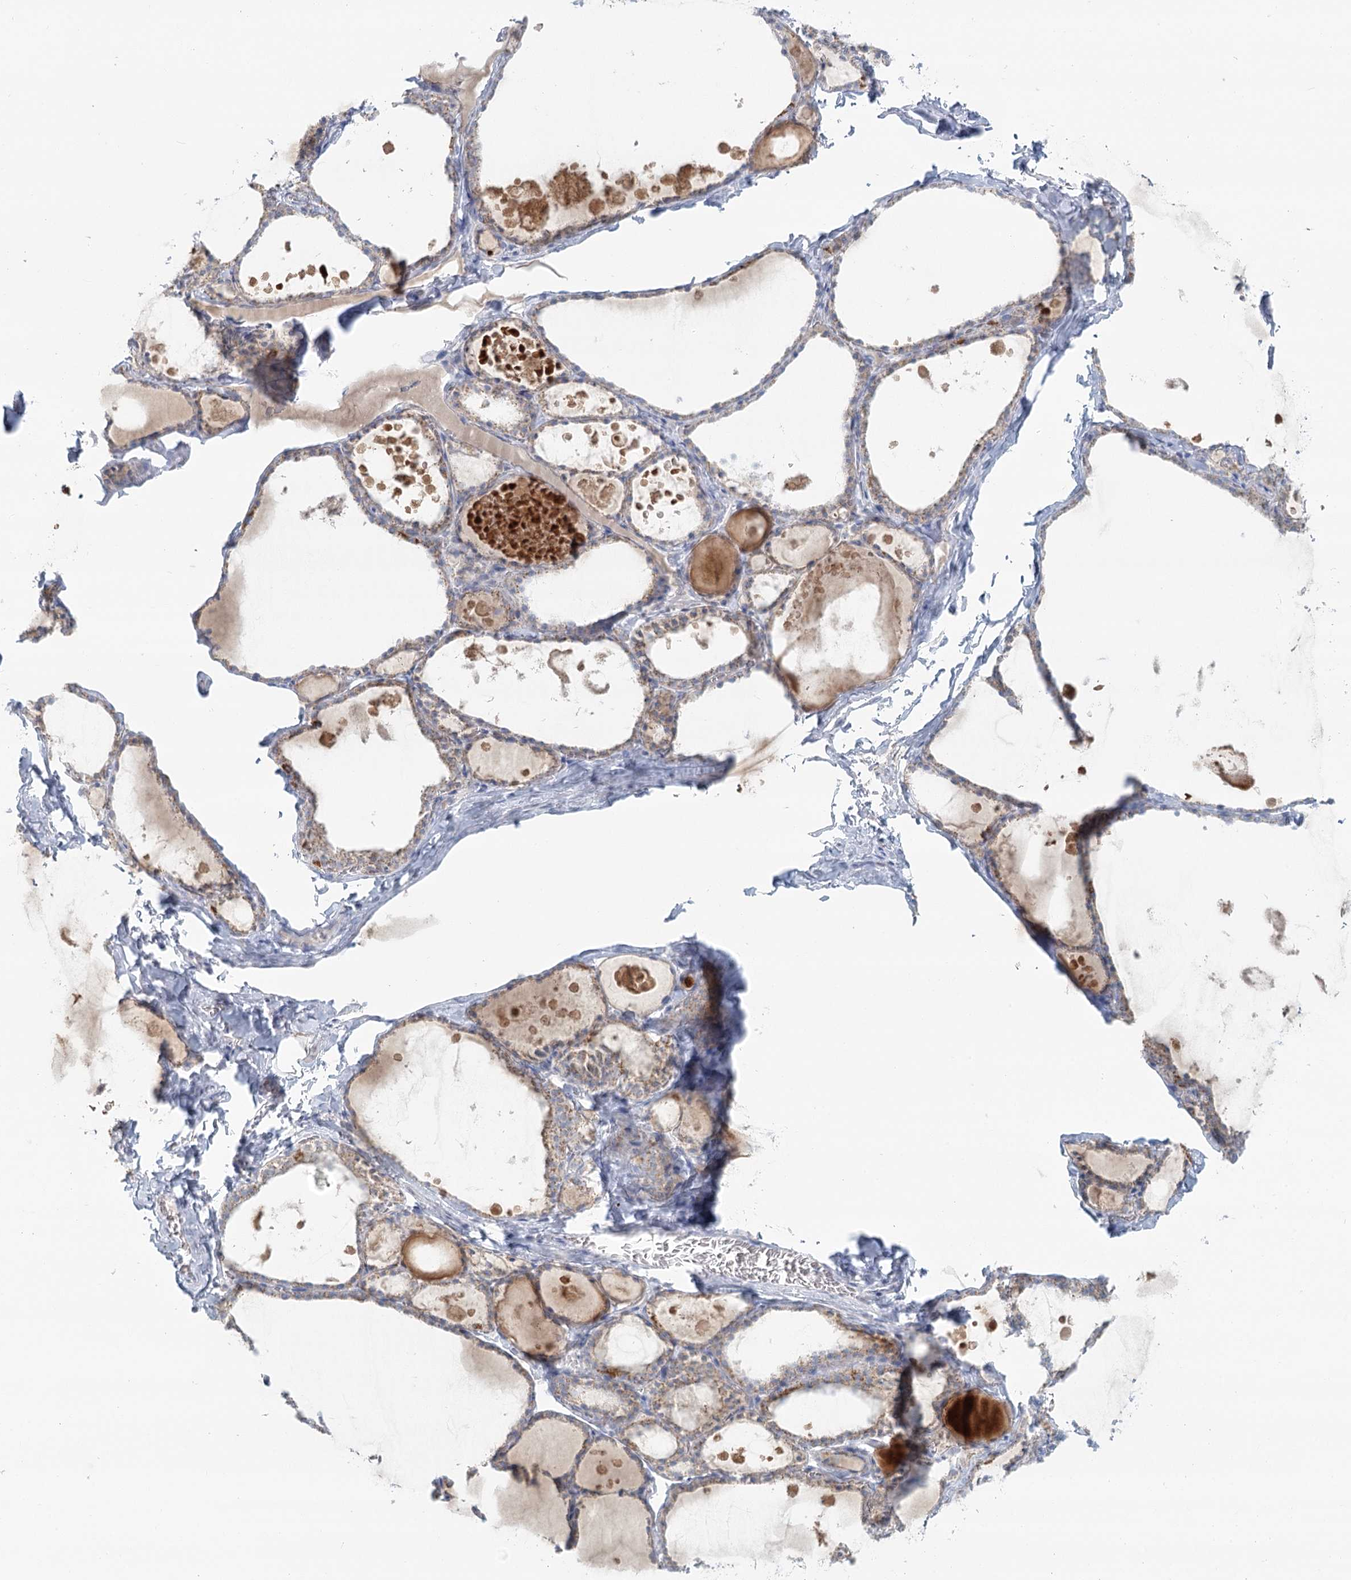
{"staining": {"intensity": "moderate", "quantity": "25%-75%", "location": "cytoplasmic/membranous"}, "tissue": "thyroid gland", "cell_type": "Glandular cells", "image_type": "normal", "snomed": [{"axis": "morphology", "description": "Normal tissue, NOS"}, {"axis": "topography", "description": "Thyroid gland"}], "caption": "The image shows immunohistochemical staining of unremarkable thyroid gland. There is moderate cytoplasmic/membranous positivity is seen in approximately 25%-75% of glandular cells. (DAB IHC, brown staining for protein, blue staining for nuclei).", "gene": "BPHL", "patient": {"sex": "male", "age": 56}}